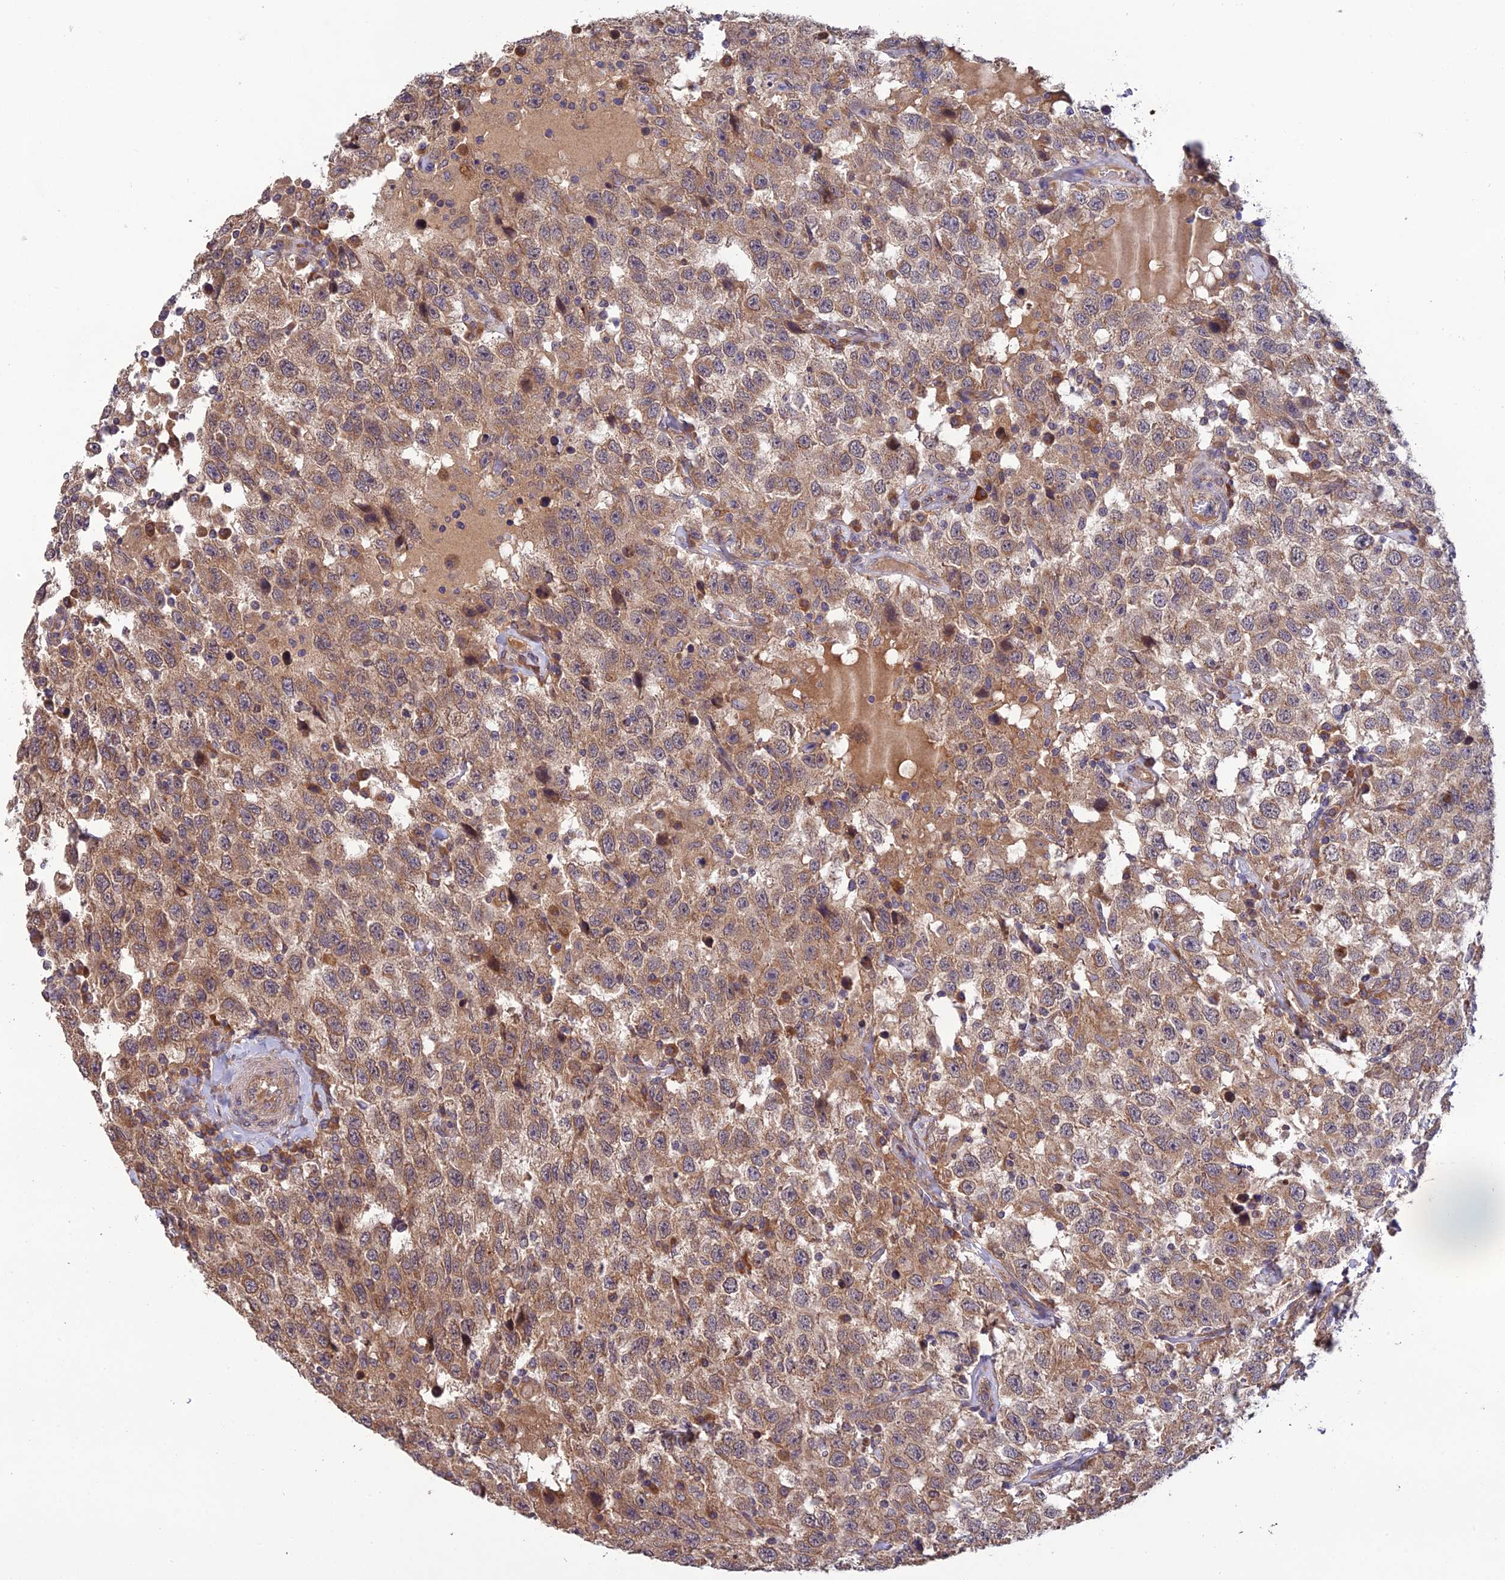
{"staining": {"intensity": "moderate", "quantity": ">75%", "location": "cytoplasmic/membranous"}, "tissue": "testis cancer", "cell_type": "Tumor cells", "image_type": "cancer", "snomed": [{"axis": "morphology", "description": "Seminoma, NOS"}, {"axis": "topography", "description": "Testis"}], "caption": "Moderate cytoplasmic/membranous protein positivity is appreciated in about >75% of tumor cells in testis seminoma.", "gene": "MRNIP", "patient": {"sex": "male", "age": 41}}